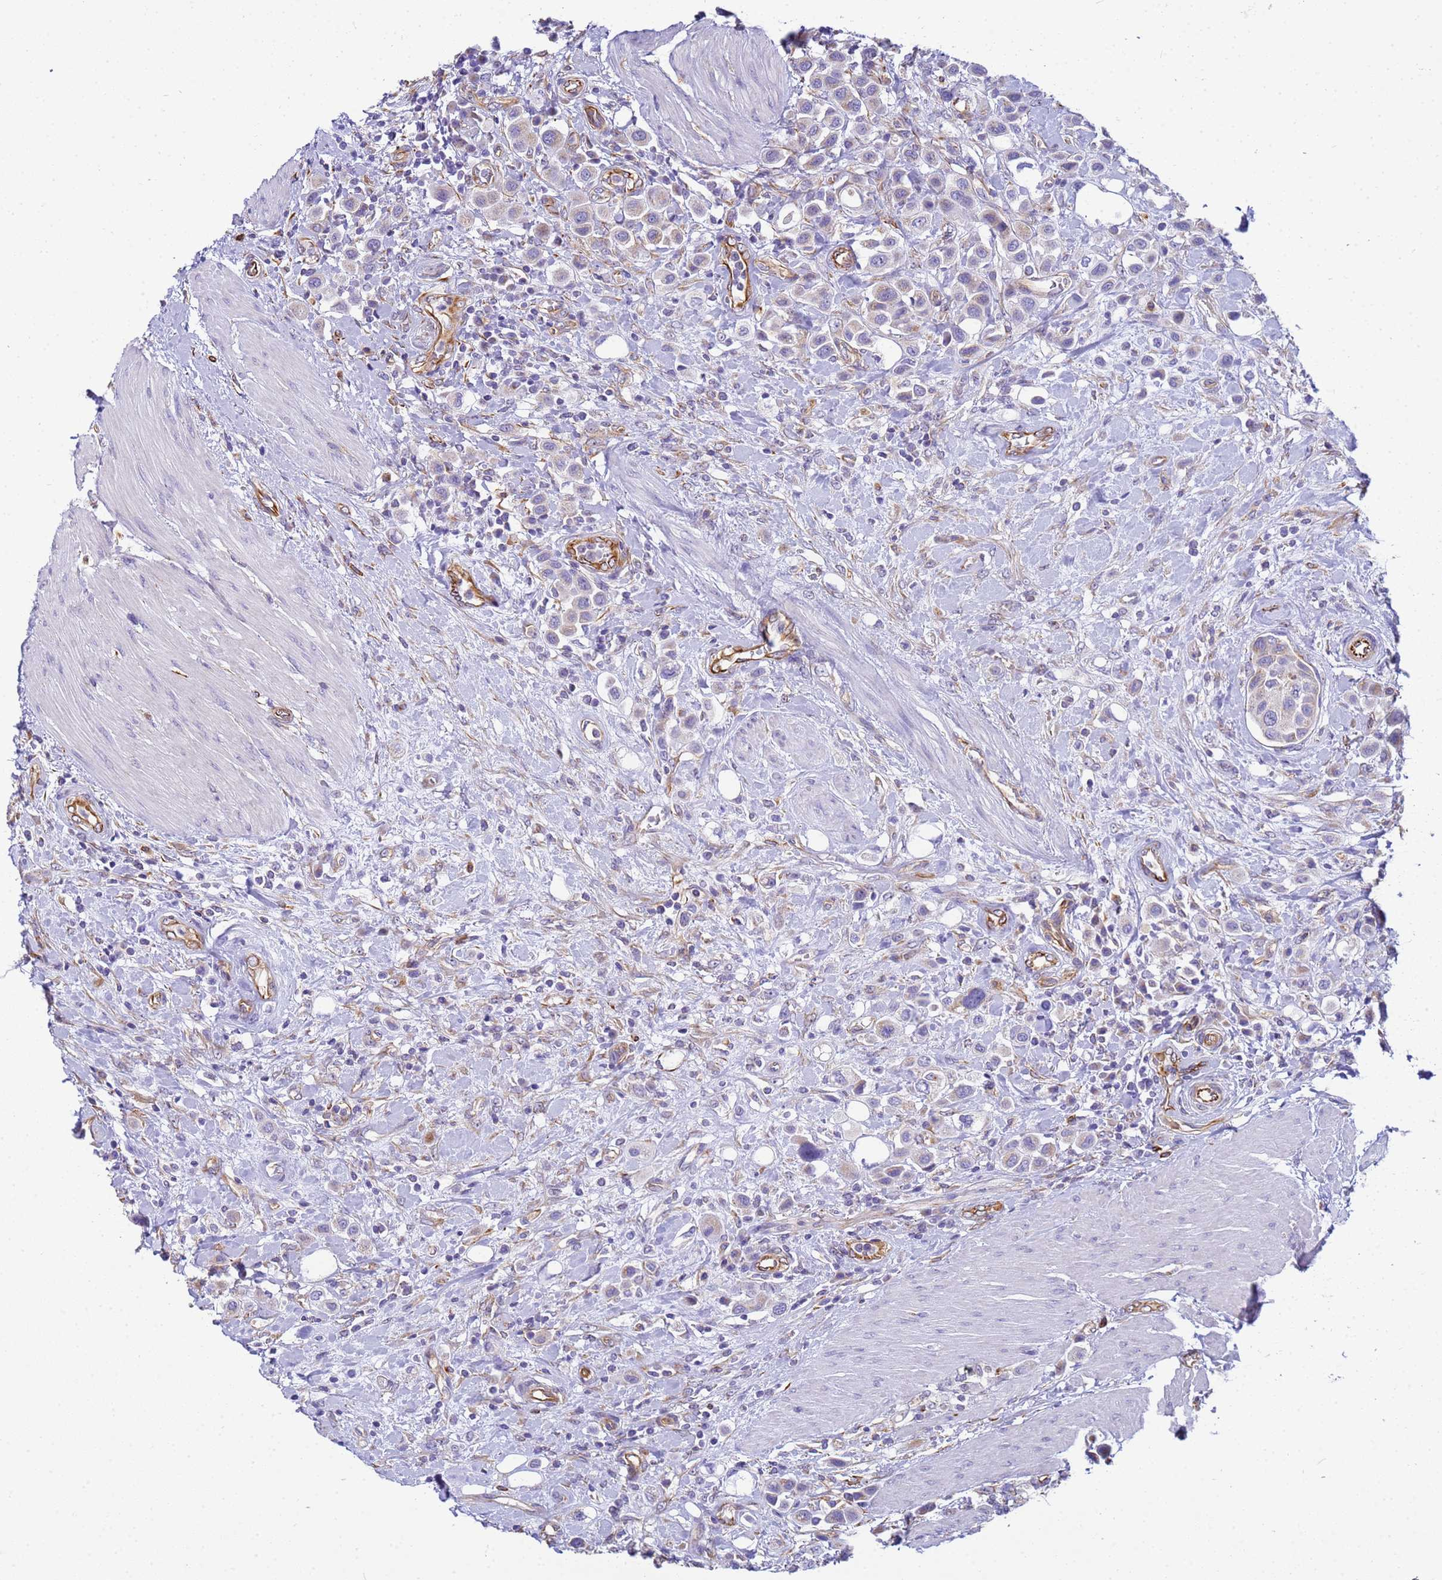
{"staining": {"intensity": "negative", "quantity": "none", "location": "none"}, "tissue": "urothelial cancer", "cell_type": "Tumor cells", "image_type": "cancer", "snomed": [{"axis": "morphology", "description": "Urothelial carcinoma, High grade"}, {"axis": "topography", "description": "Urinary bladder"}], "caption": "Tumor cells are negative for brown protein staining in urothelial cancer. The staining is performed using DAB (3,3'-diaminobenzidine) brown chromogen with nuclei counter-stained in using hematoxylin.", "gene": "UBXN2B", "patient": {"sex": "male", "age": 50}}